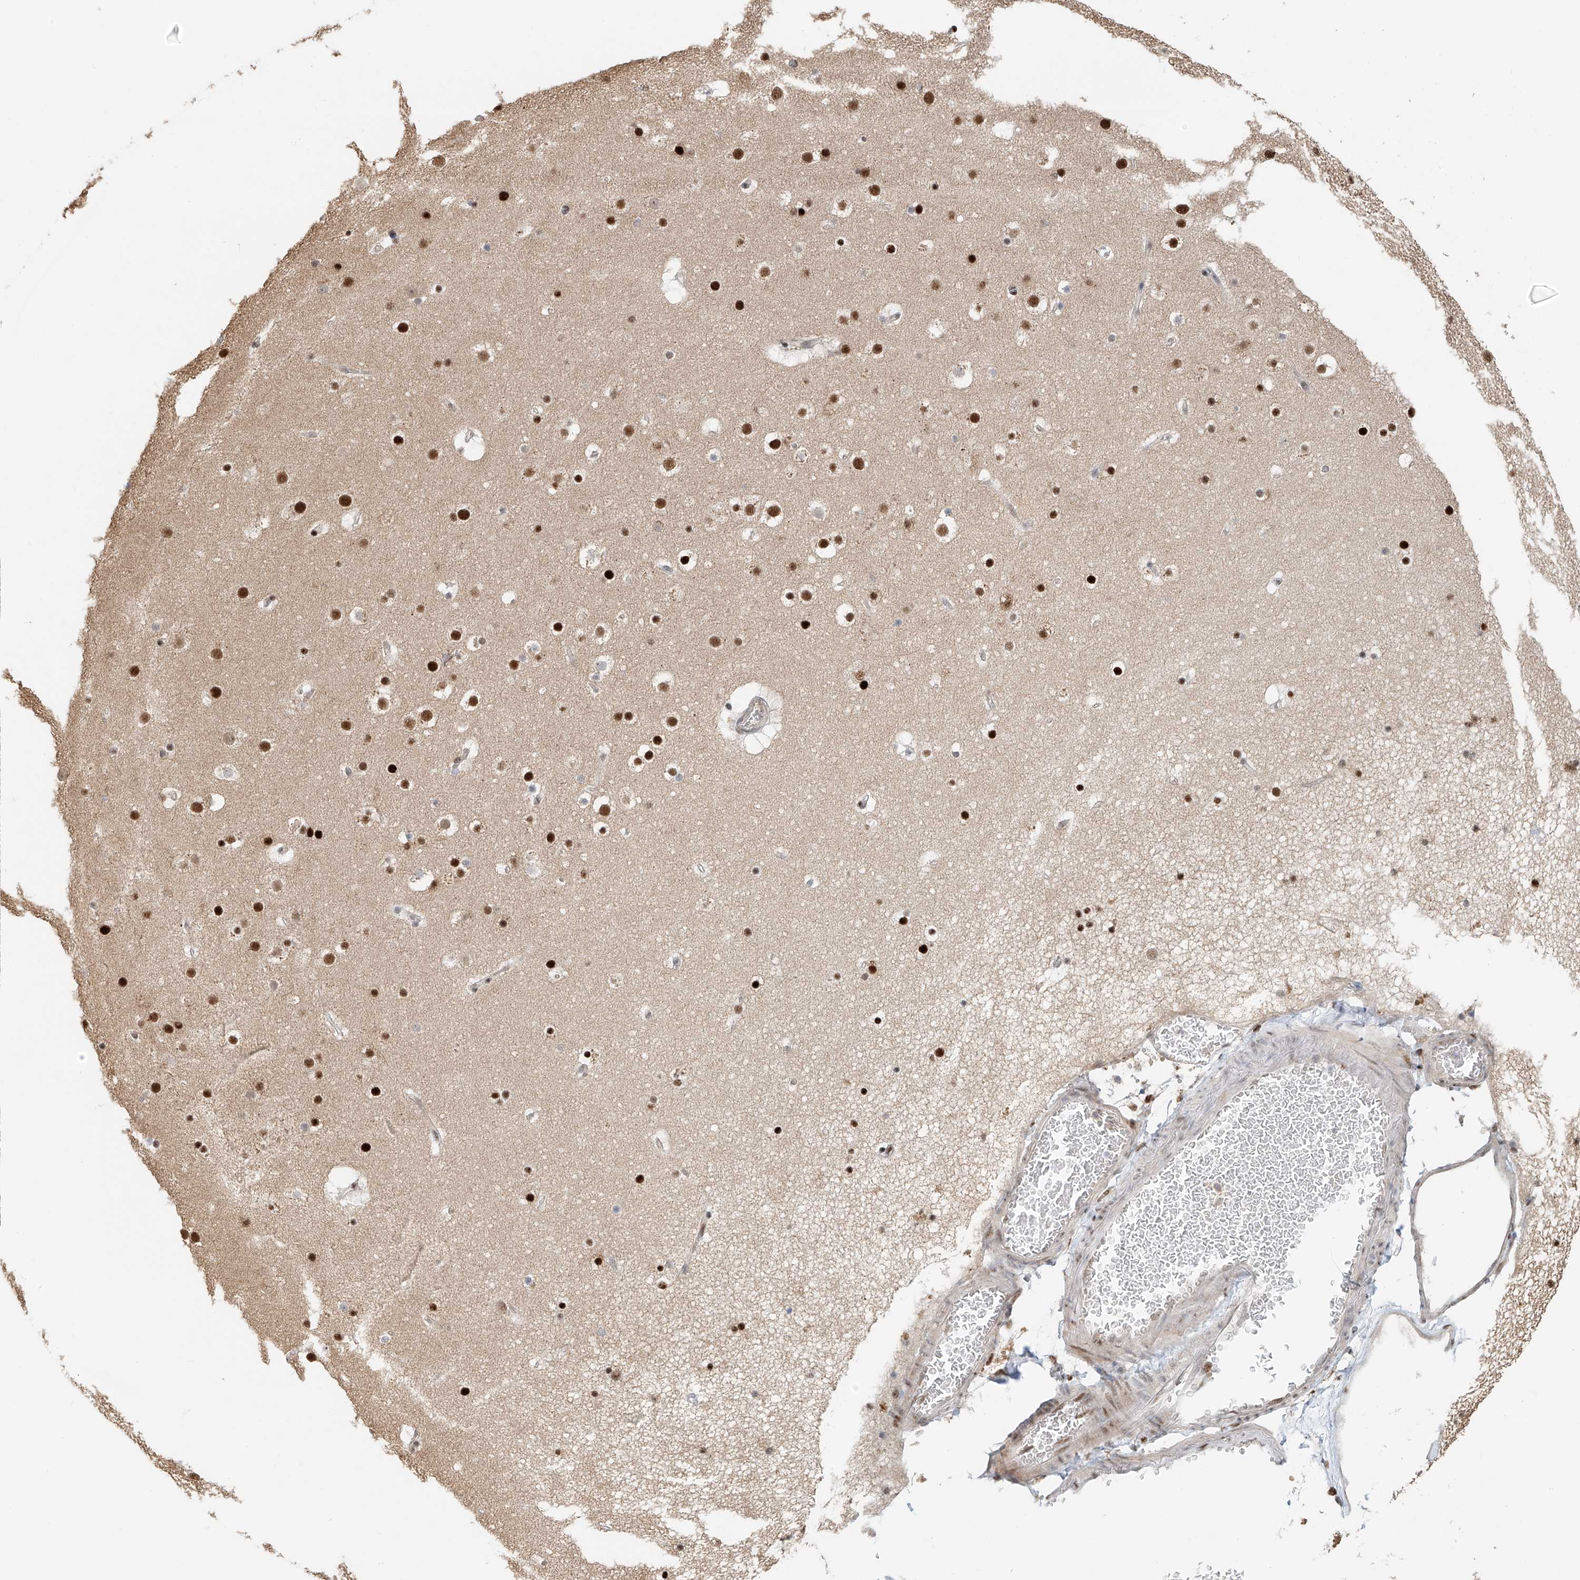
{"staining": {"intensity": "weak", "quantity": "<25%", "location": "cytoplasmic/membranous,nuclear"}, "tissue": "cerebral cortex", "cell_type": "Endothelial cells", "image_type": "normal", "snomed": [{"axis": "morphology", "description": "Normal tissue, NOS"}, {"axis": "topography", "description": "Cerebral cortex"}], "caption": "IHC photomicrograph of benign cerebral cortex stained for a protein (brown), which shows no staining in endothelial cells.", "gene": "ZNF514", "patient": {"sex": "male", "age": 57}}